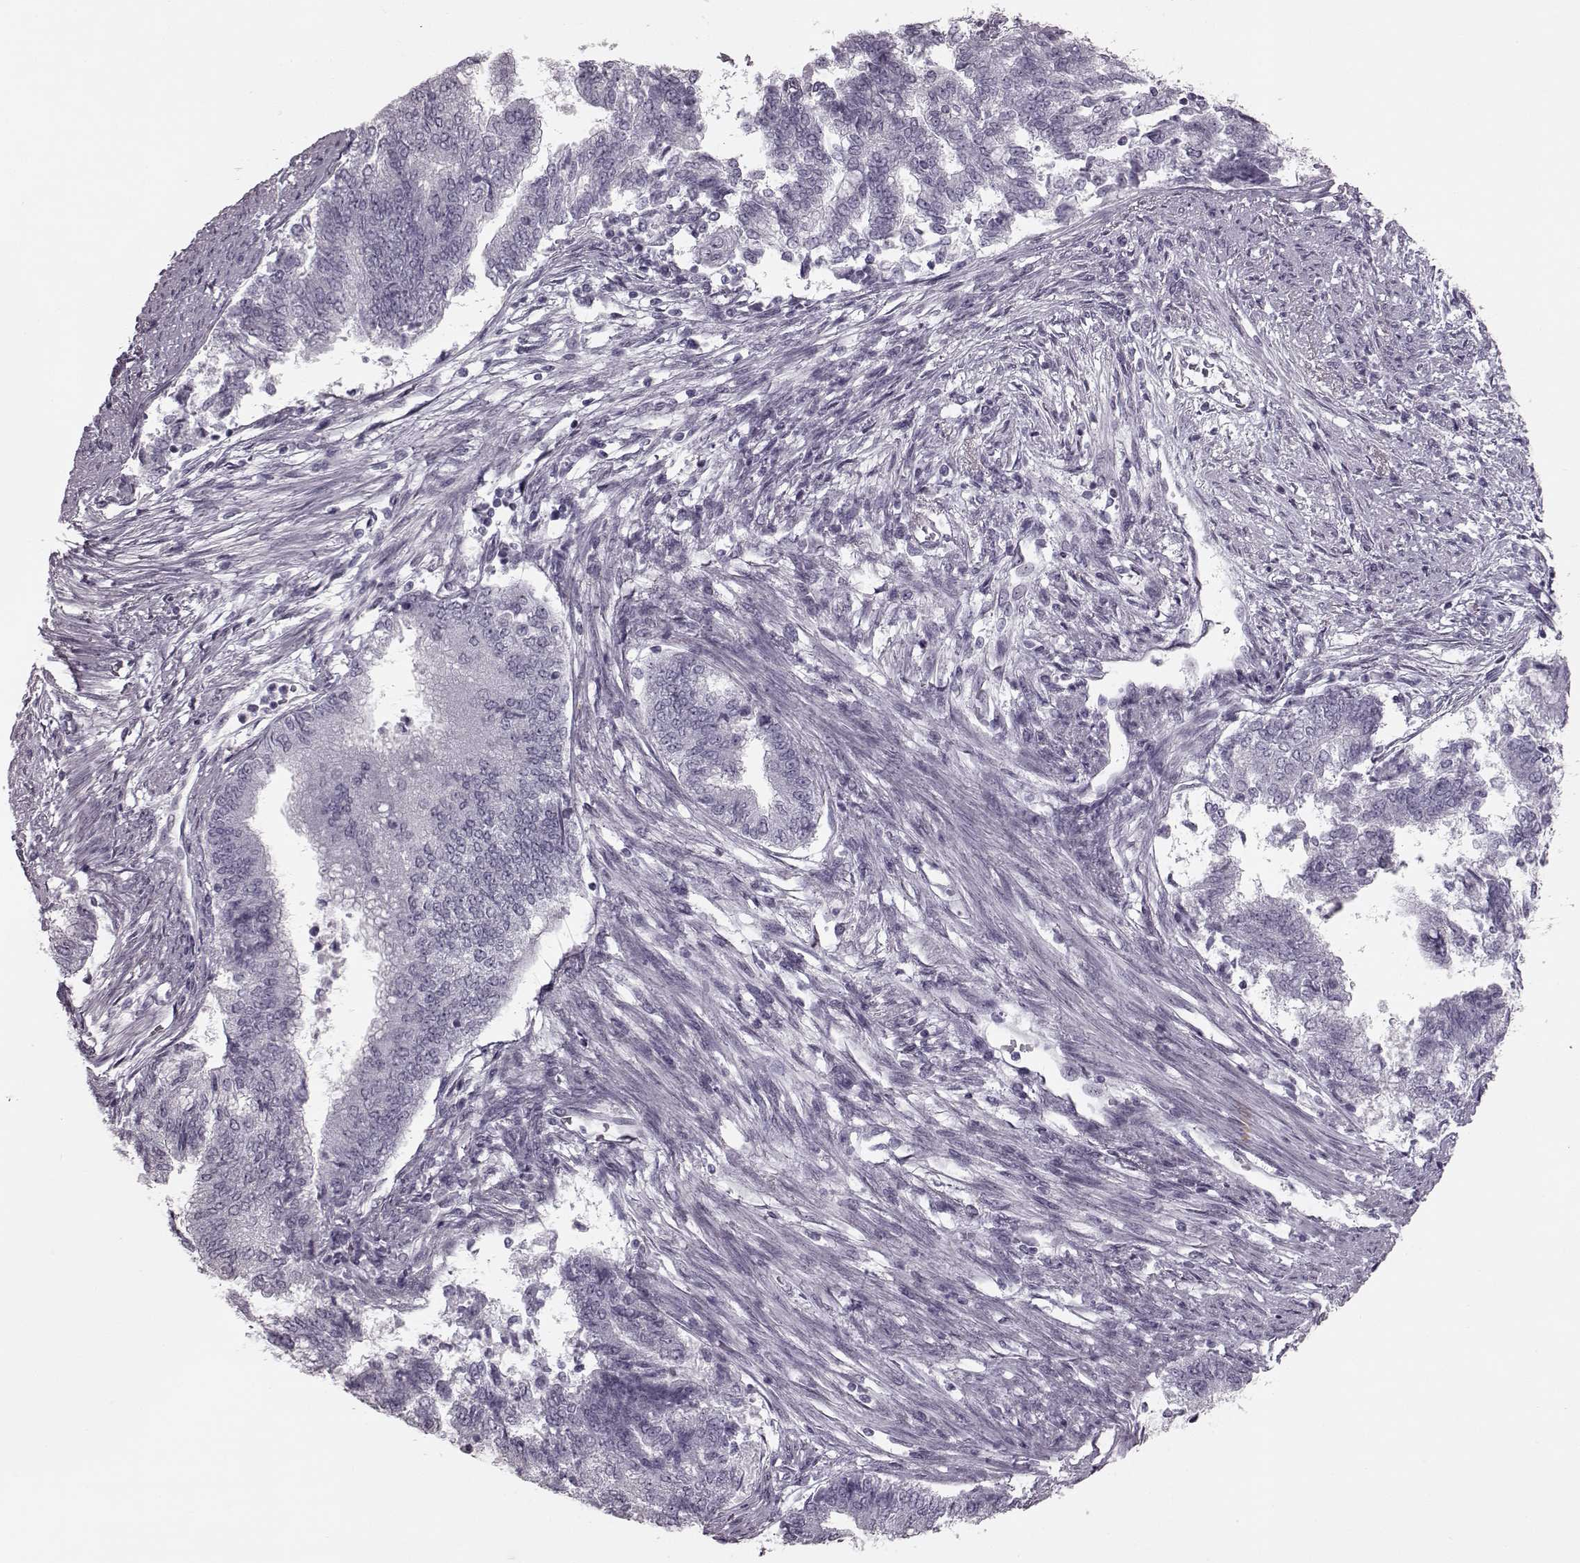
{"staining": {"intensity": "negative", "quantity": "none", "location": "none"}, "tissue": "endometrial cancer", "cell_type": "Tumor cells", "image_type": "cancer", "snomed": [{"axis": "morphology", "description": "Adenocarcinoma, NOS"}, {"axis": "topography", "description": "Endometrium"}], "caption": "A high-resolution micrograph shows immunohistochemistry staining of endometrial cancer (adenocarcinoma), which displays no significant positivity in tumor cells.", "gene": "SEMG2", "patient": {"sex": "female", "age": 65}}